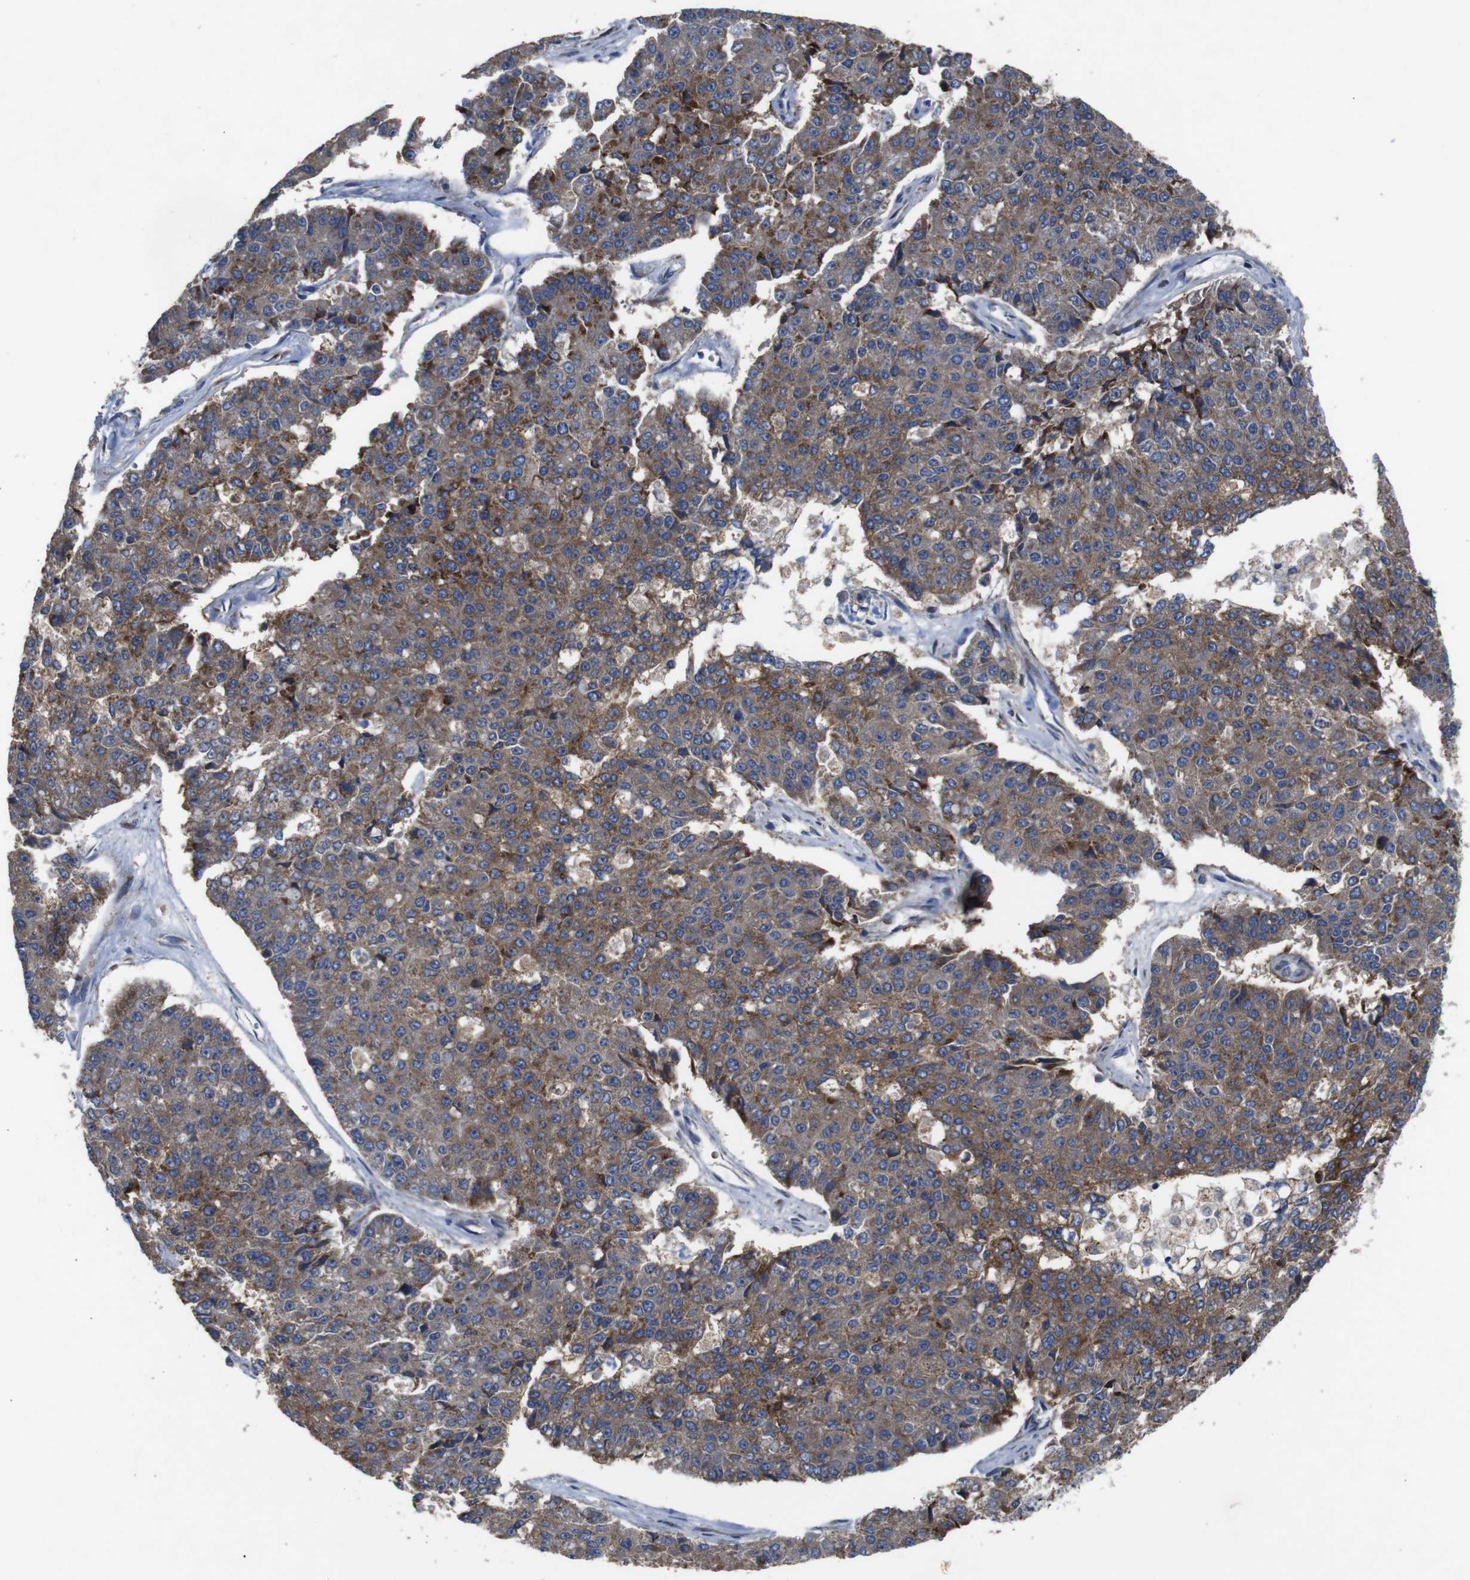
{"staining": {"intensity": "moderate", "quantity": ">75%", "location": "cytoplasmic/membranous"}, "tissue": "pancreatic cancer", "cell_type": "Tumor cells", "image_type": "cancer", "snomed": [{"axis": "morphology", "description": "Adenocarcinoma, NOS"}, {"axis": "topography", "description": "Pancreas"}], "caption": "This histopathology image shows IHC staining of human pancreatic adenocarcinoma, with medium moderate cytoplasmic/membranous positivity in approximately >75% of tumor cells.", "gene": "CHST10", "patient": {"sex": "male", "age": 50}}